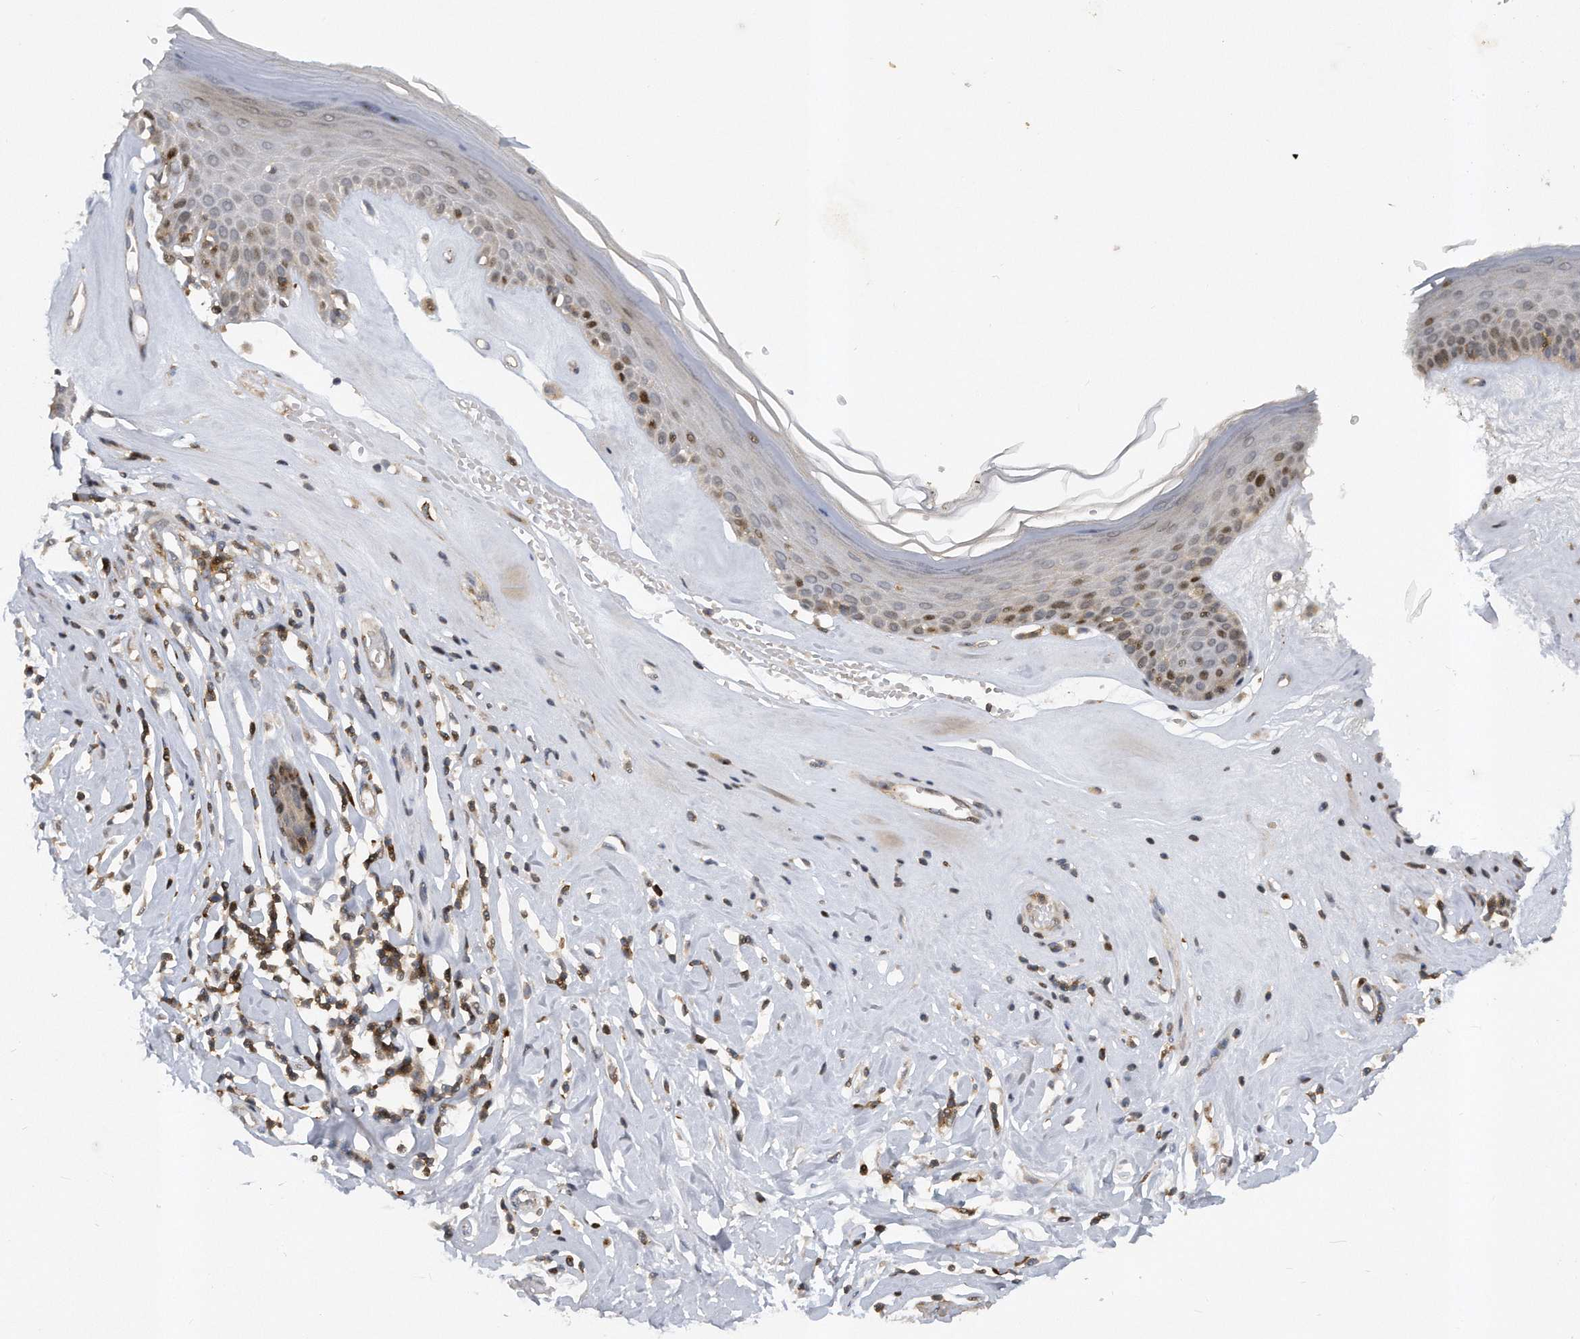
{"staining": {"intensity": "moderate", "quantity": "<25%", "location": "nuclear"}, "tissue": "skin", "cell_type": "Epidermal cells", "image_type": "normal", "snomed": [{"axis": "morphology", "description": "Normal tissue, NOS"}, {"axis": "morphology", "description": "Inflammation, NOS"}, {"axis": "topography", "description": "Vulva"}], "caption": "Moderate nuclear expression for a protein is seen in approximately <25% of epidermal cells of normal skin using immunohistochemistry.", "gene": "PGBD2", "patient": {"sex": "female", "age": 84}}